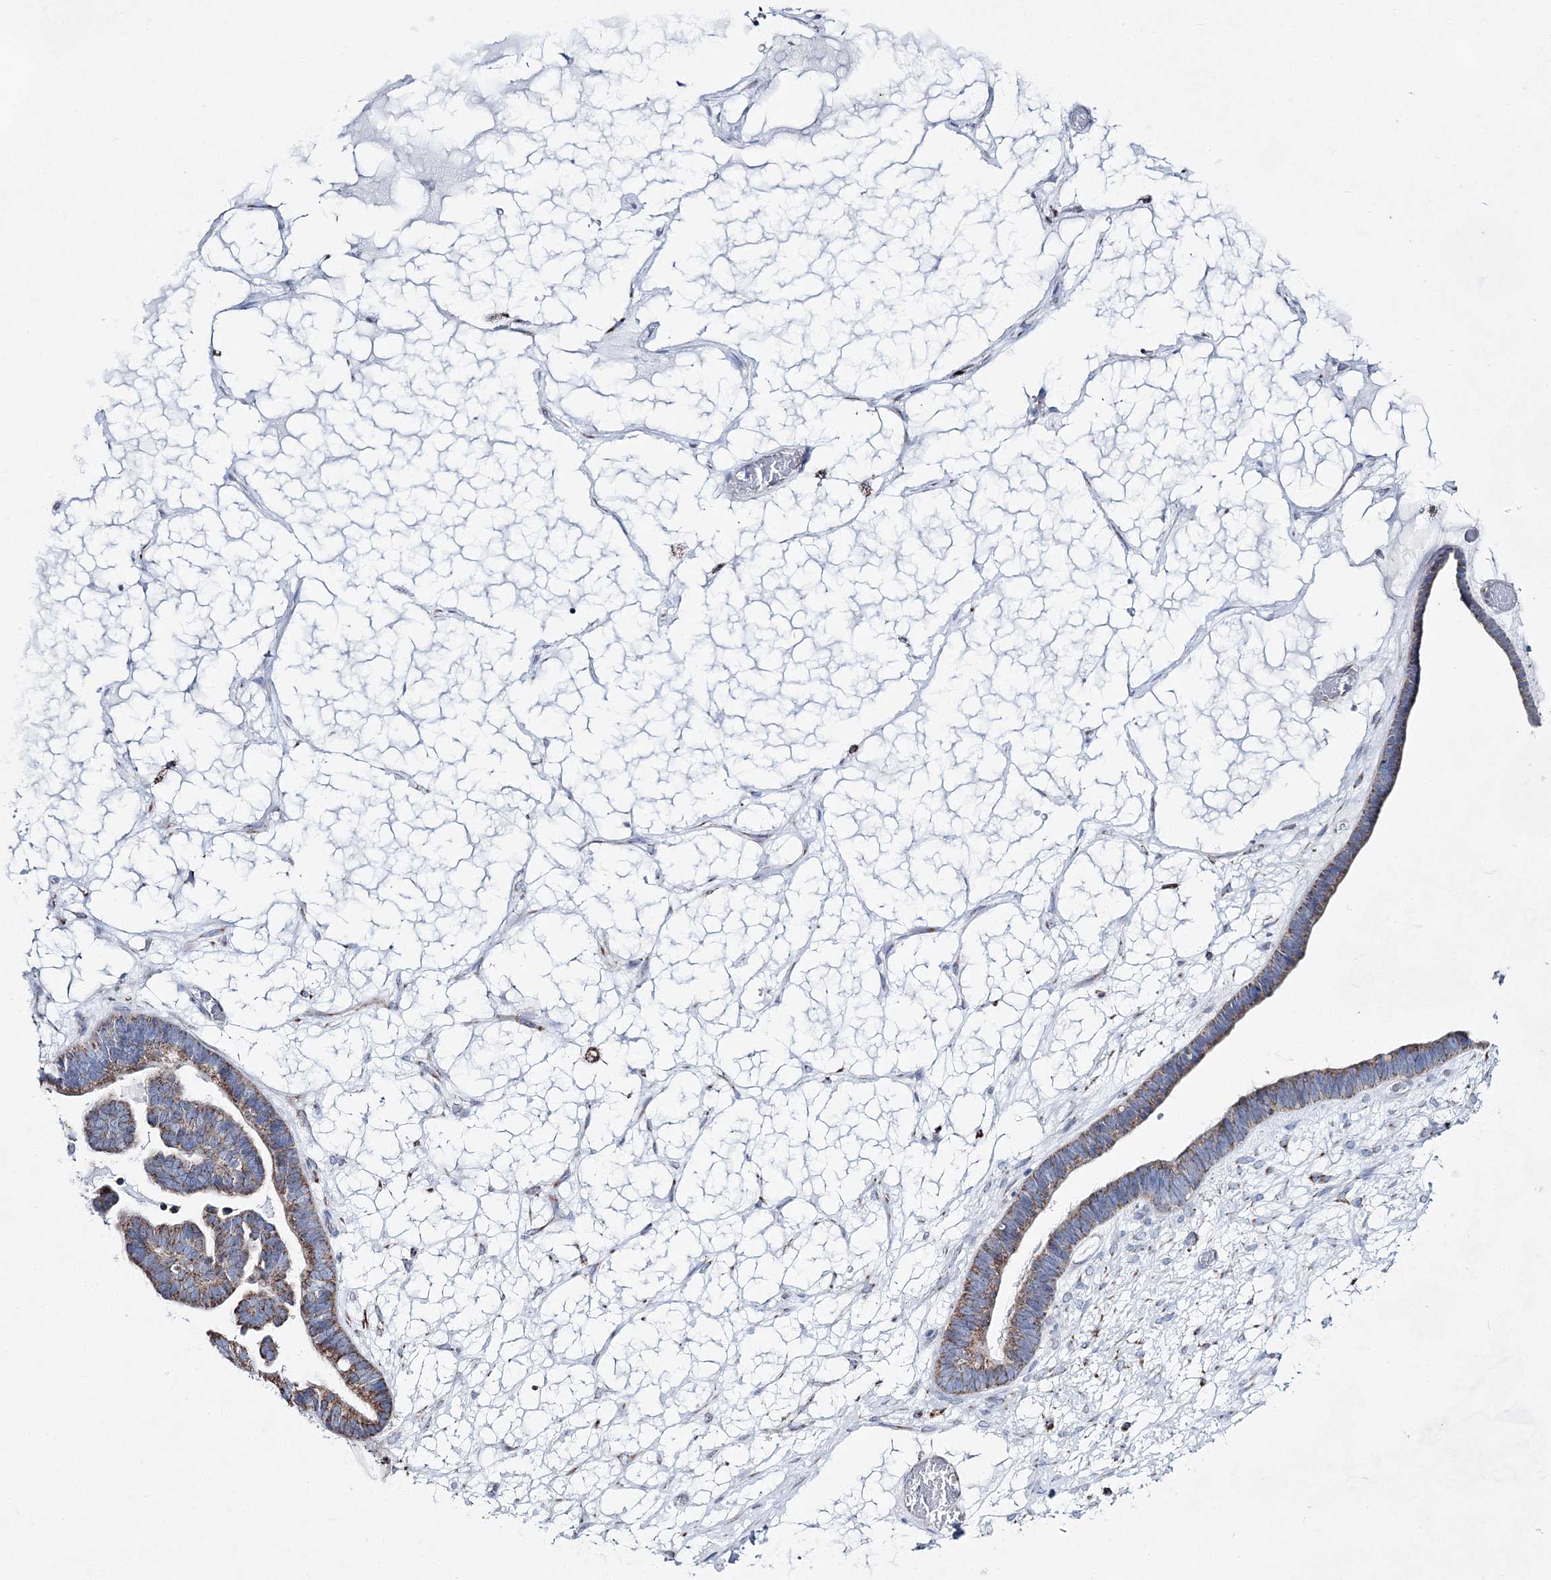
{"staining": {"intensity": "moderate", "quantity": ">75%", "location": "cytoplasmic/membranous"}, "tissue": "ovarian cancer", "cell_type": "Tumor cells", "image_type": "cancer", "snomed": [{"axis": "morphology", "description": "Cystadenocarcinoma, serous, NOS"}, {"axis": "topography", "description": "Ovary"}], "caption": "Moderate cytoplasmic/membranous staining is identified in about >75% of tumor cells in ovarian serous cystadenocarcinoma.", "gene": "HIBCH", "patient": {"sex": "female", "age": 56}}